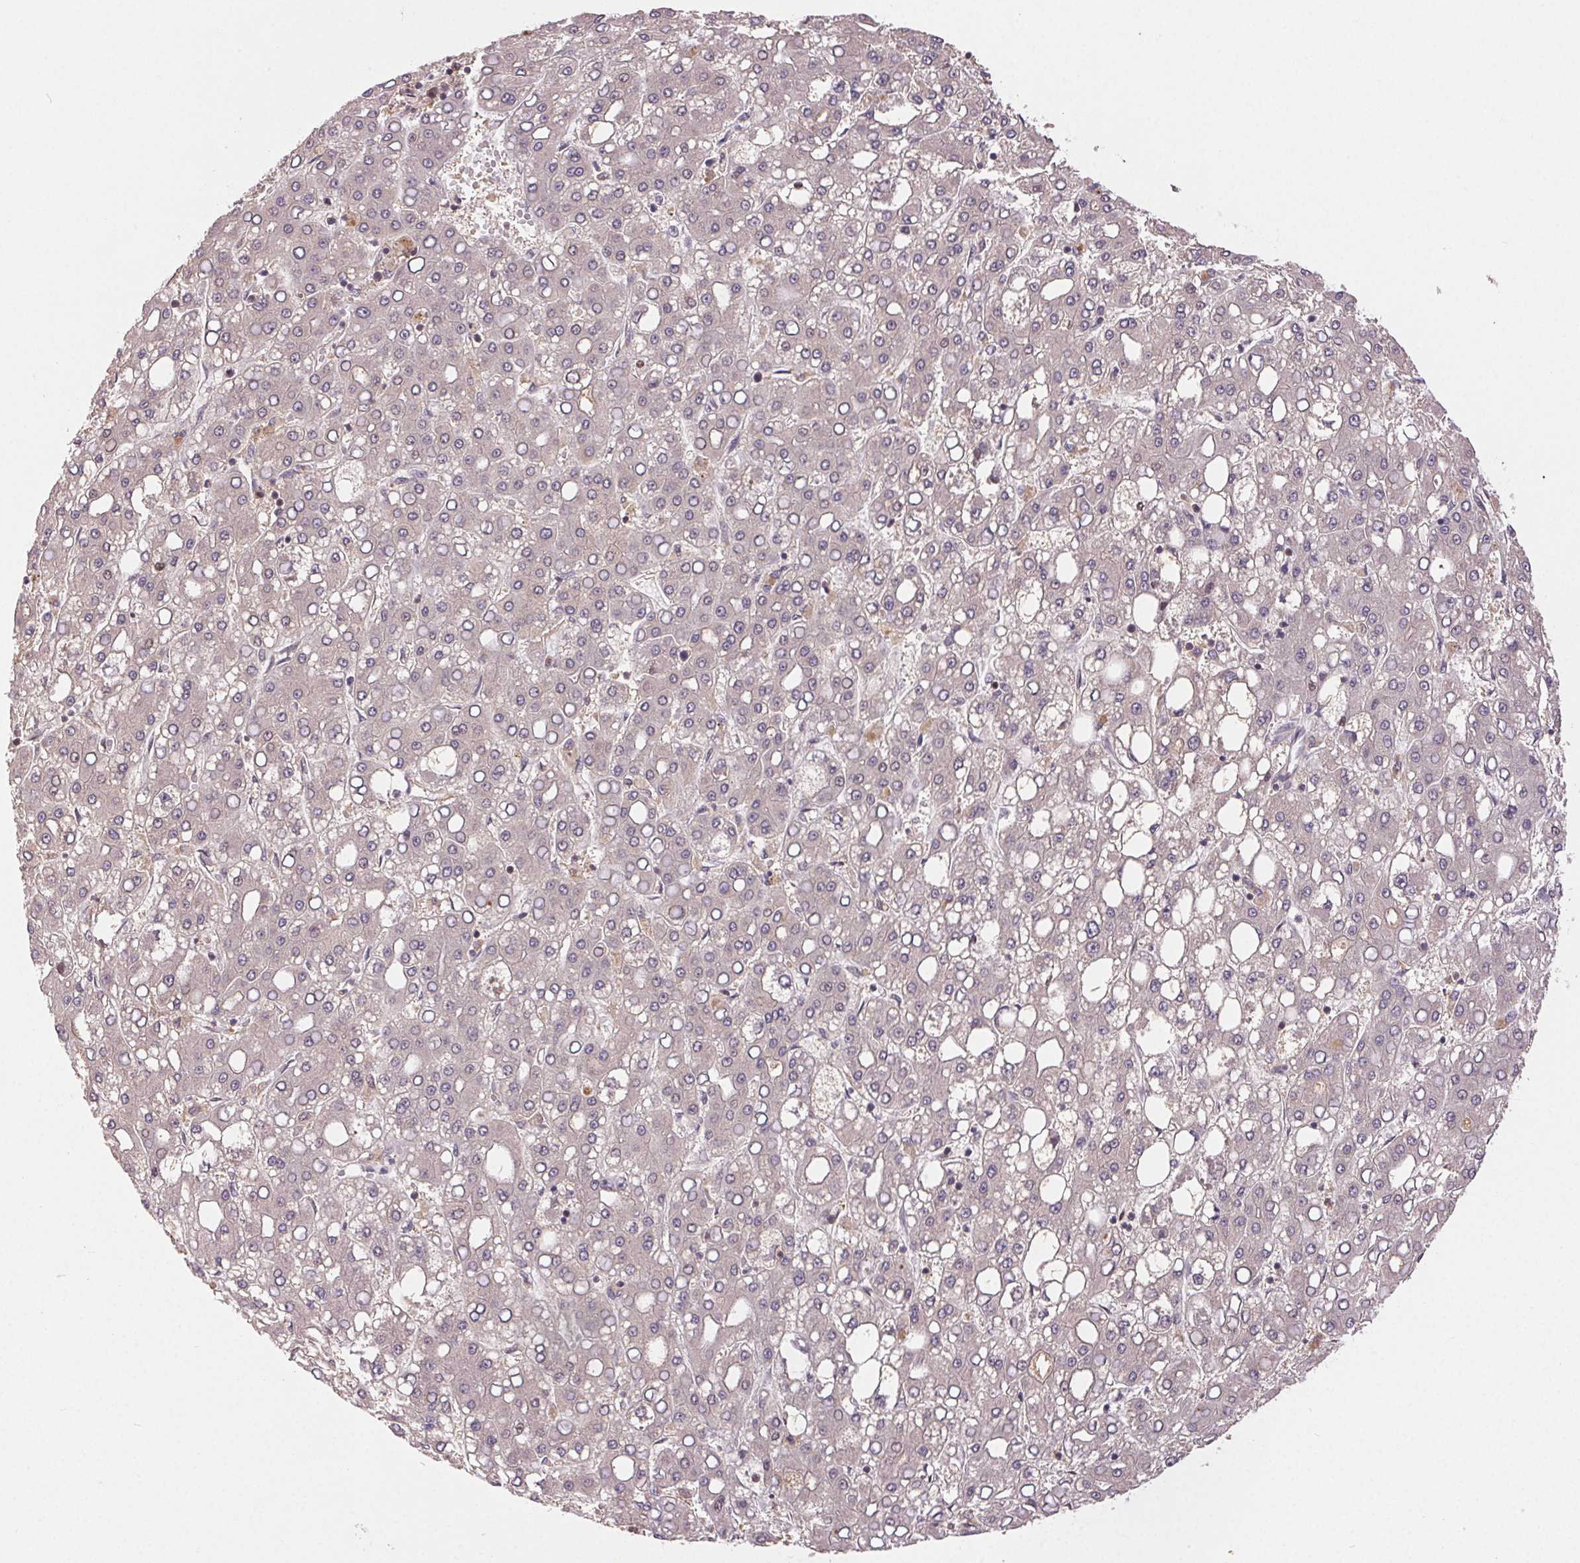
{"staining": {"intensity": "negative", "quantity": "none", "location": "none"}, "tissue": "liver cancer", "cell_type": "Tumor cells", "image_type": "cancer", "snomed": [{"axis": "morphology", "description": "Carcinoma, Hepatocellular, NOS"}, {"axis": "topography", "description": "Liver"}], "caption": "Immunohistochemistry of human hepatocellular carcinoma (liver) shows no expression in tumor cells.", "gene": "GDI2", "patient": {"sex": "male", "age": 65}}